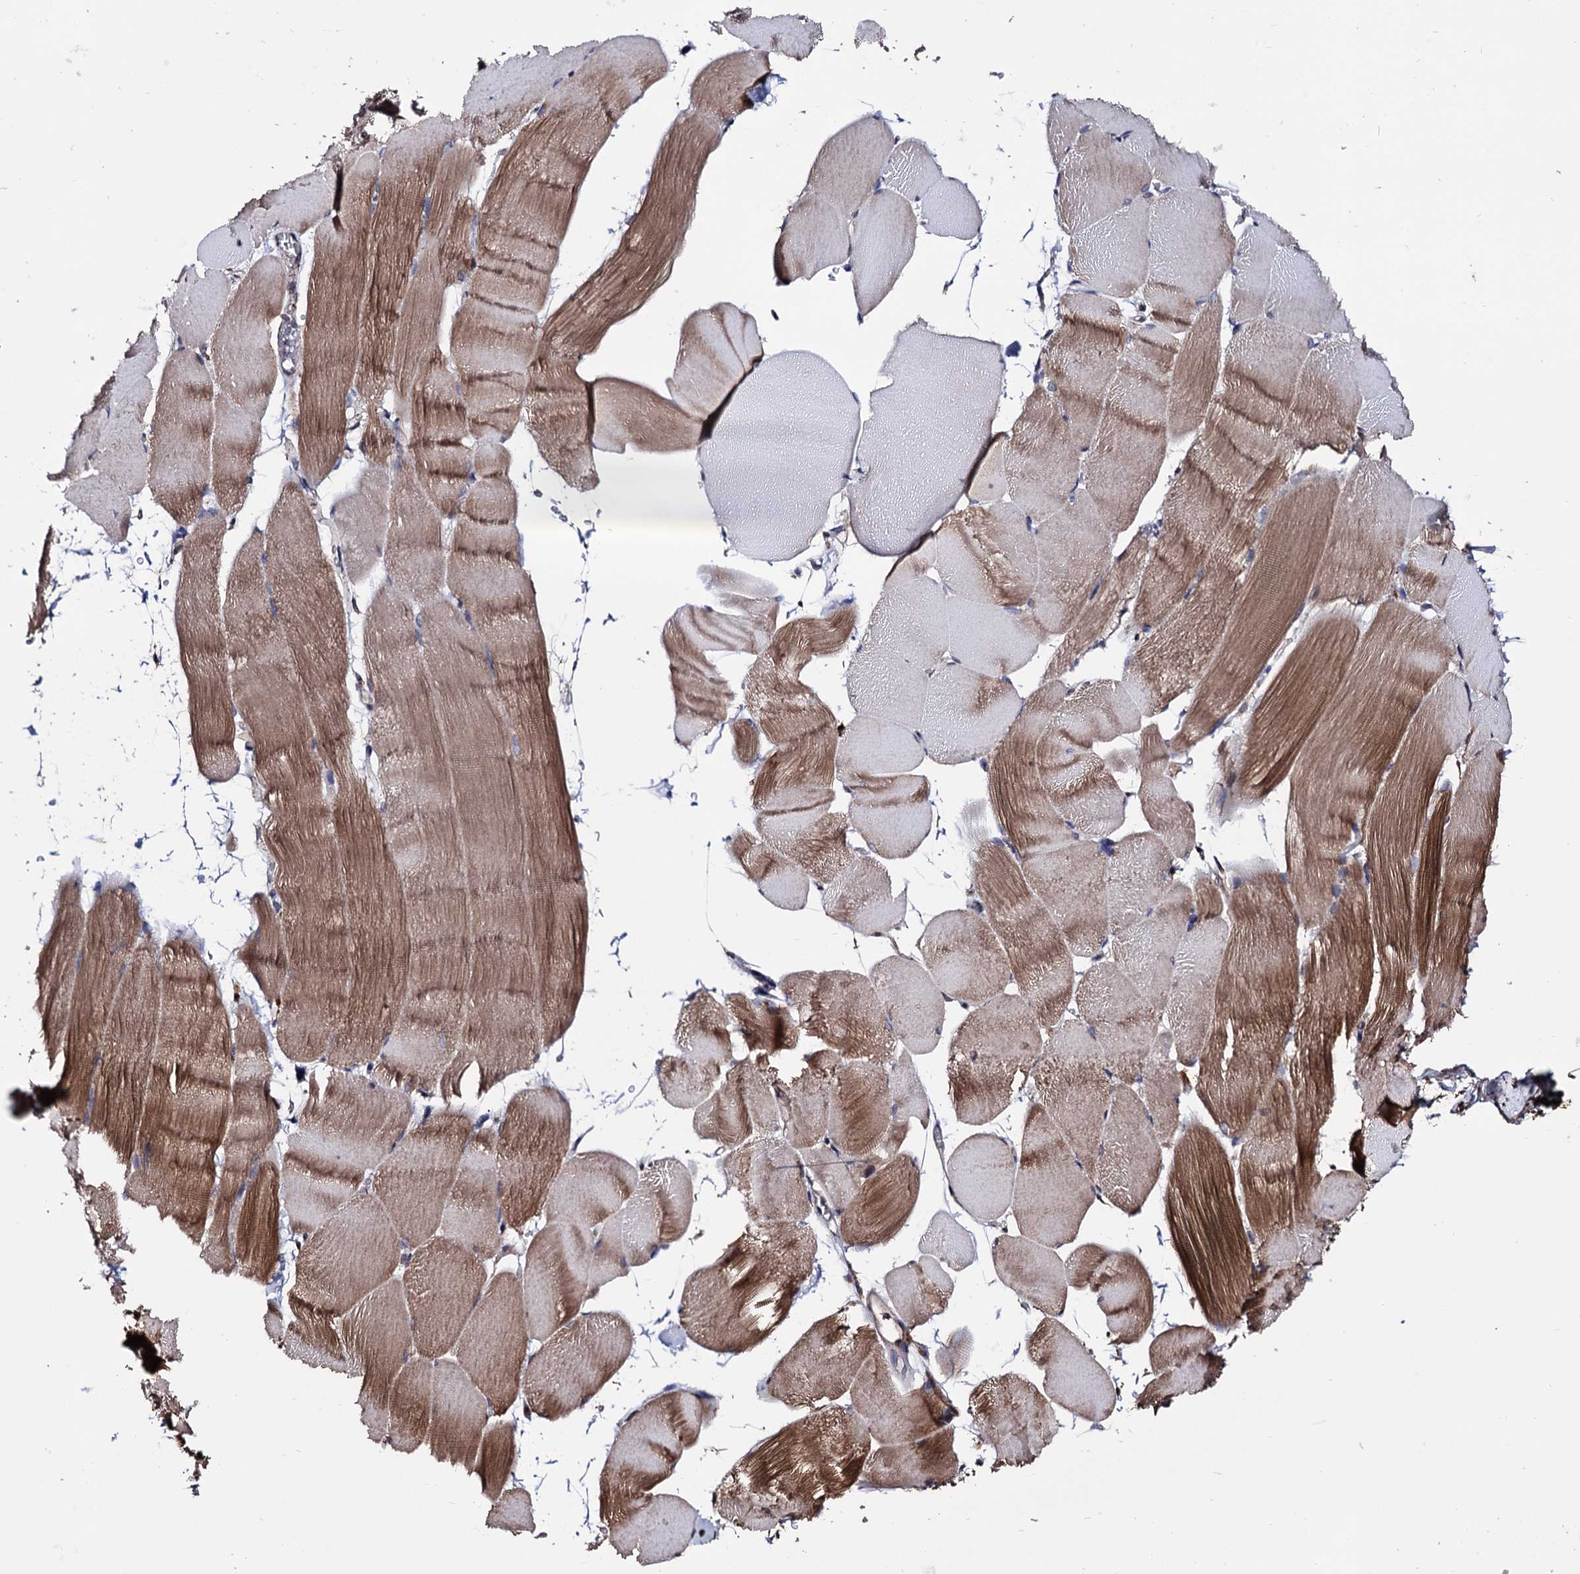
{"staining": {"intensity": "strong", "quantity": "25%-75%", "location": "cytoplasmic/membranous"}, "tissue": "skeletal muscle", "cell_type": "Myocytes", "image_type": "normal", "snomed": [{"axis": "morphology", "description": "Normal tissue, NOS"}, {"axis": "topography", "description": "Skeletal muscle"}, {"axis": "topography", "description": "Parathyroid gland"}], "caption": "A high amount of strong cytoplasmic/membranous staining is identified in approximately 25%-75% of myocytes in unremarkable skeletal muscle.", "gene": "MICAL2", "patient": {"sex": "female", "age": 37}}